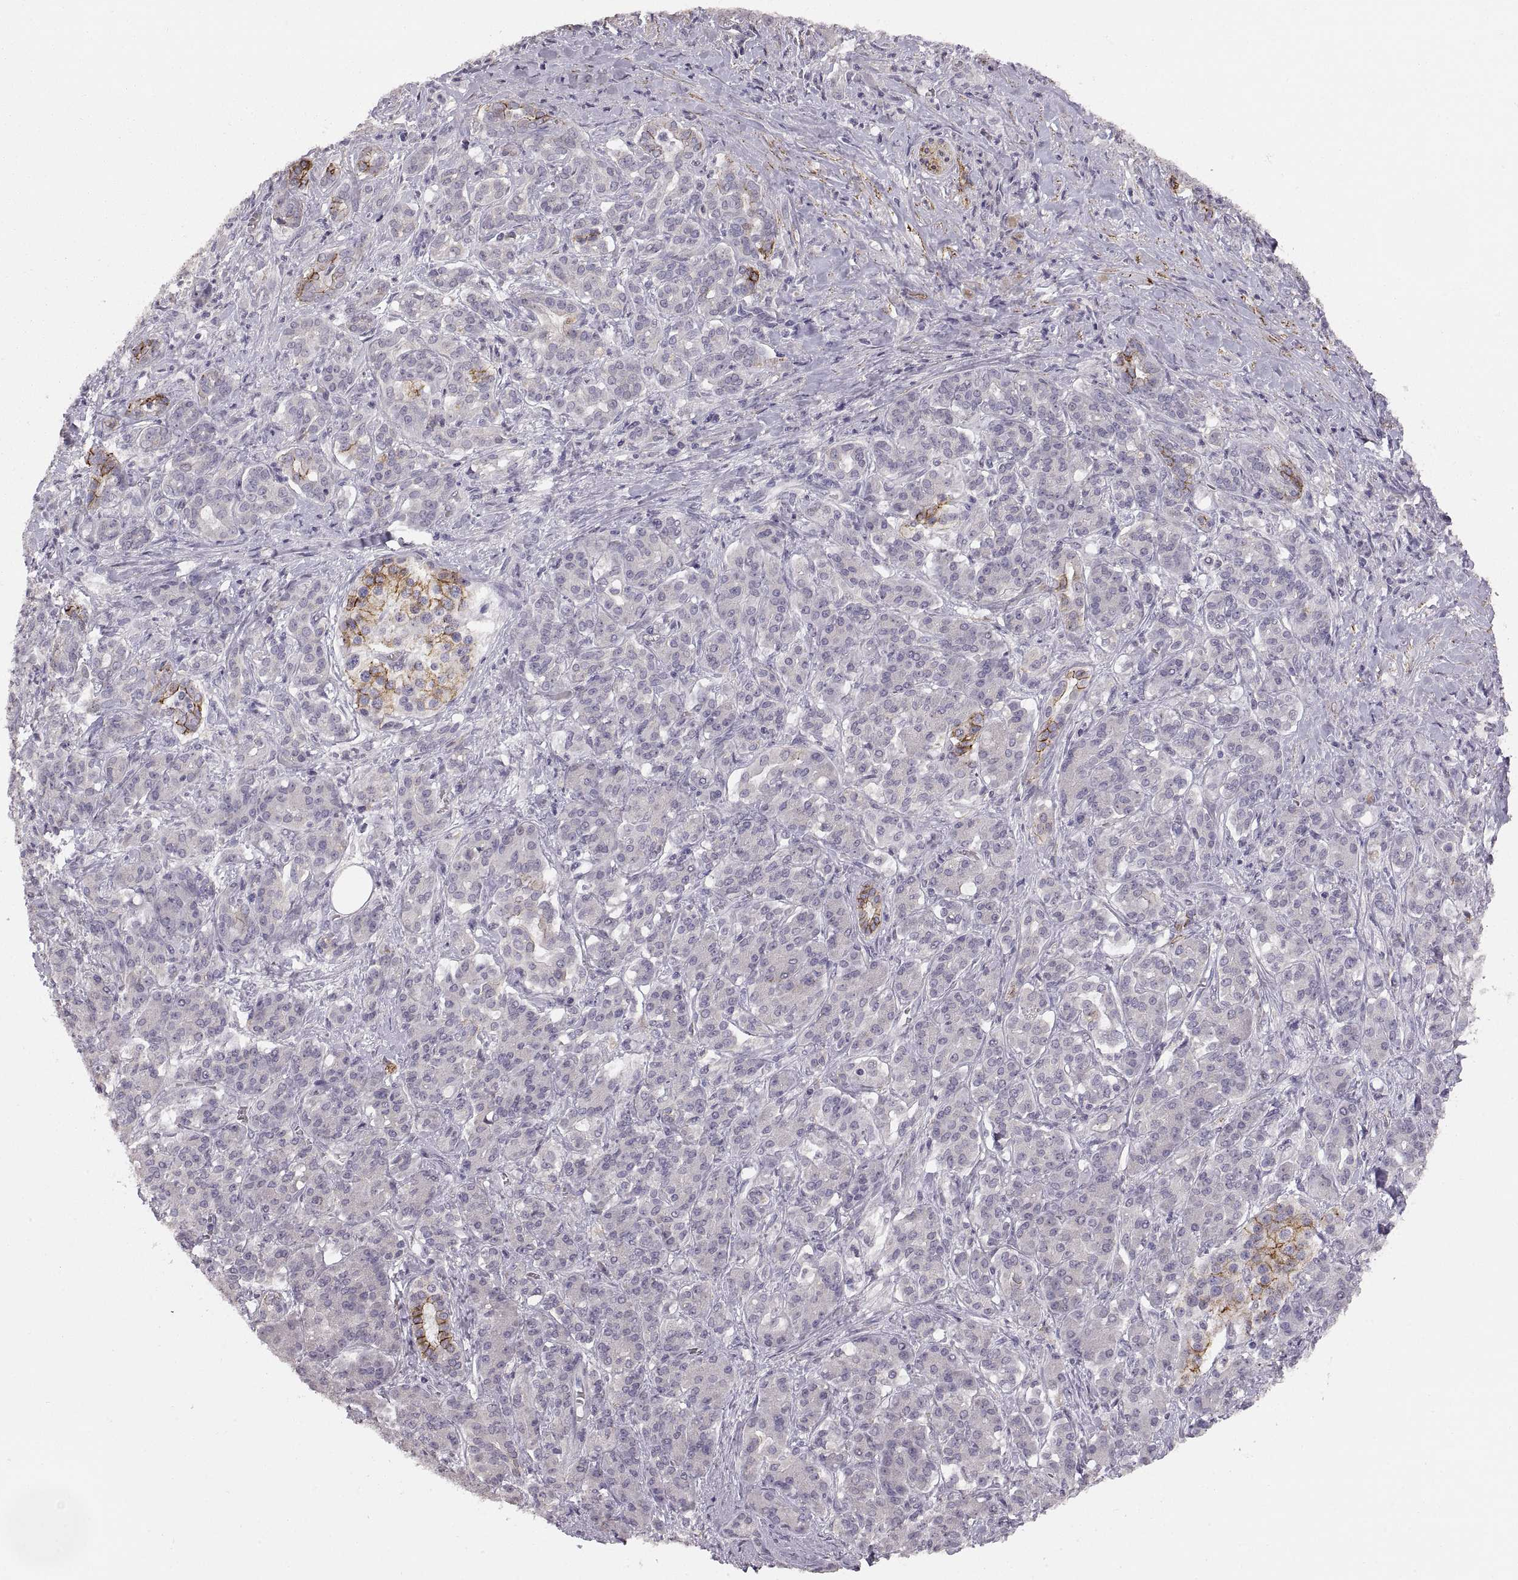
{"staining": {"intensity": "negative", "quantity": "none", "location": "none"}, "tissue": "pancreatic cancer", "cell_type": "Tumor cells", "image_type": "cancer", "snomed": [{"axis": "morphology", "description": "Normal tissue, NOS"}, {"axis": "morphology", "description": "Inflammation, NOS"}, {"axis": "morphology", "description": "Adenocarcinoma, NOS"}, {"axis": "topography", "description": "Pancreas"}], "caption": "DAB immunohistochemical staining of pancreatic adenocarcinoma reveals no significant positivity in tumor cells. (DAB immunohistochemistry visualized using brightfield microscopy, high magnification).", "gene": "CDH2", "patient": {"sex": "male", "age": 57}}